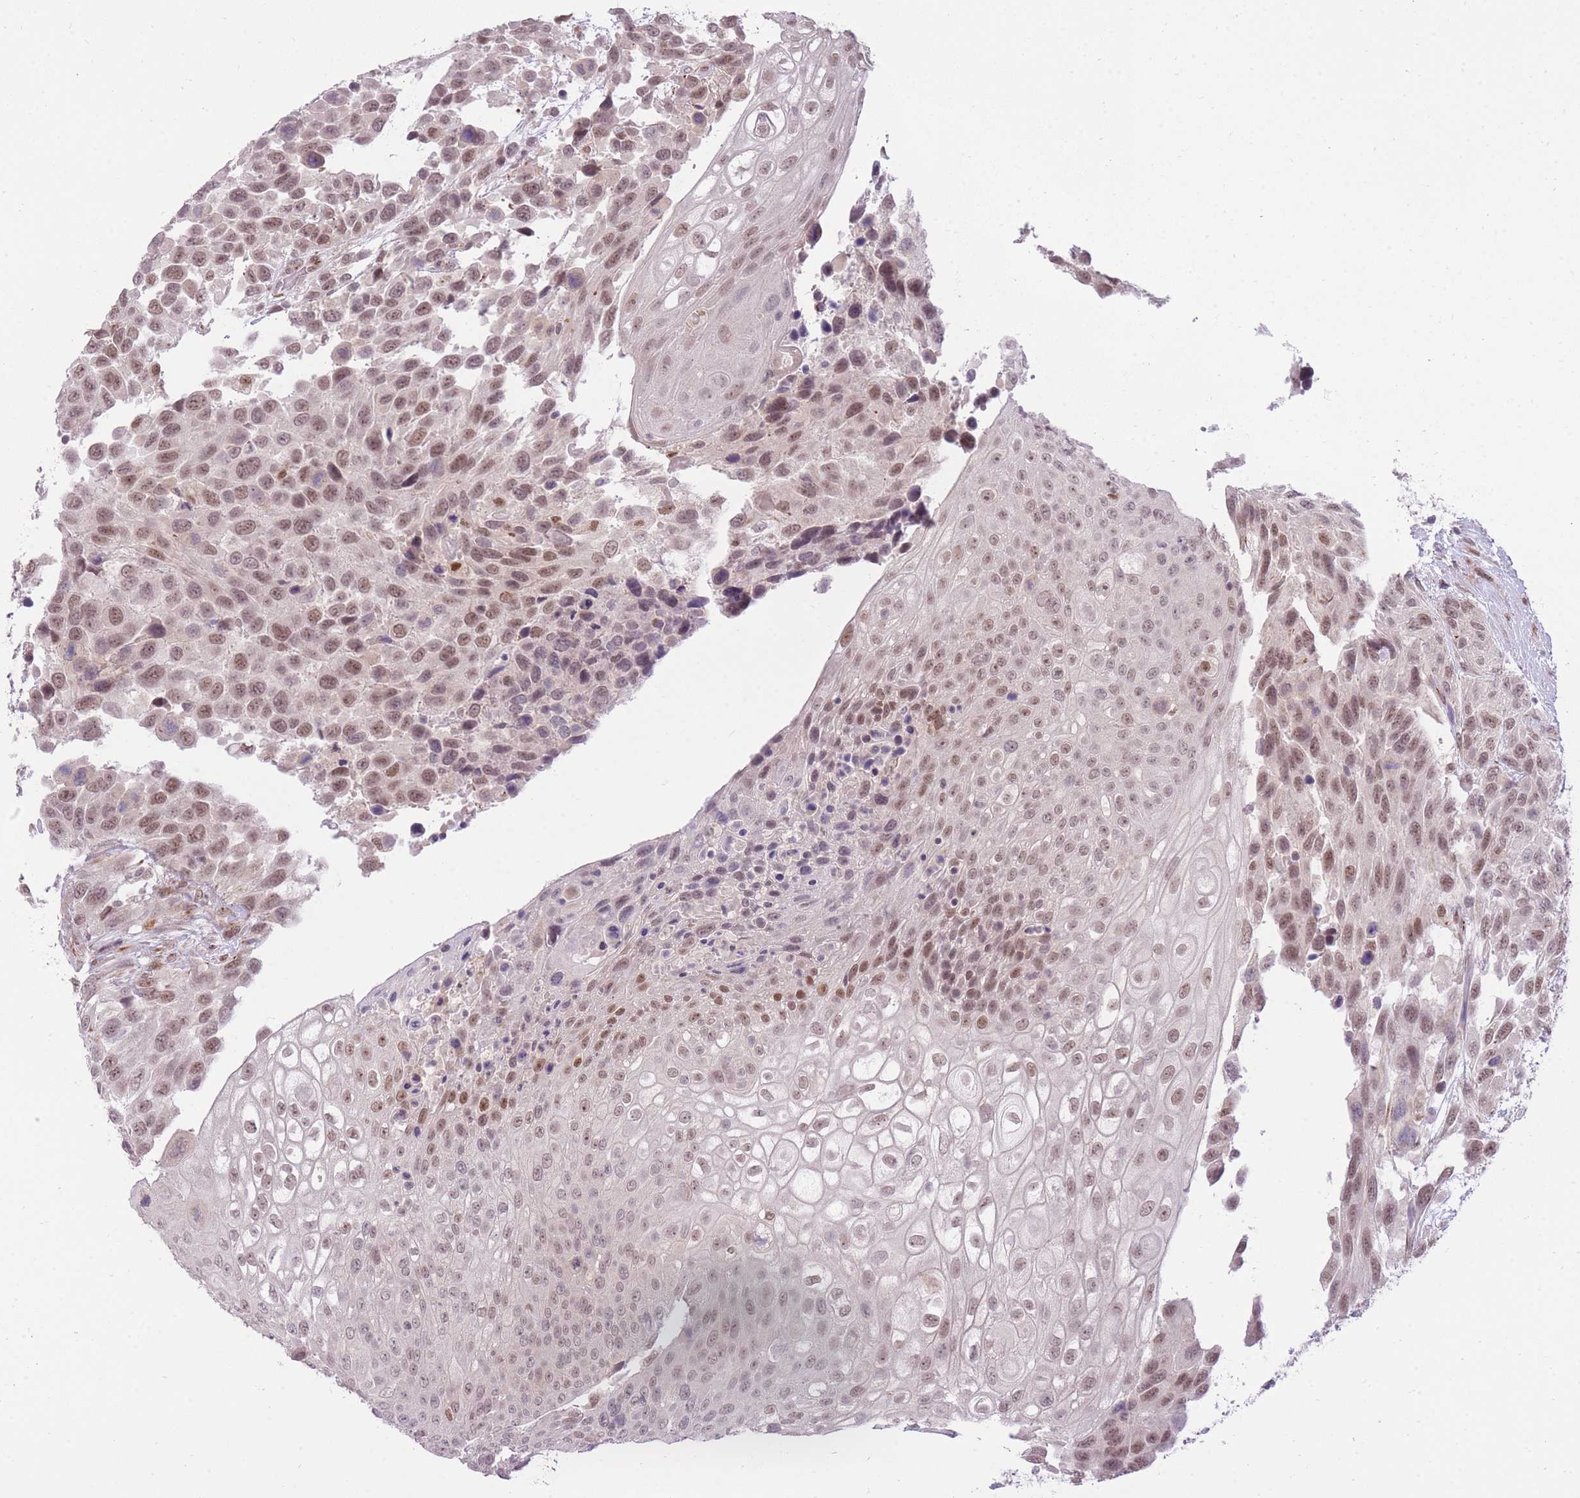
{"staining": {"intensity": "moderate", "quantity": ">75%", "location": "nuclear"}, "tissue": "urothelial cancer", "cell_type": "Tumor cells", "image_type": "cancer", "snomed": [{"axis": "morphology", "description": "Urothelial carcinoma, High grade"}, {"axis": "topography", "description": "Urinary bladder"}], "caption": "High-magnification brightfield microscopy of high-grade urothelial carcinoma stained with DAB (3,3'-diaminobenzidine) (brown) and counterstained with hematoxylin (blue). tumor cells exhibit moderate nuclear positivity is present in approximately>75% of cells.", "gene": "ELL", "patient": {"sex": "female", "age": 70}}